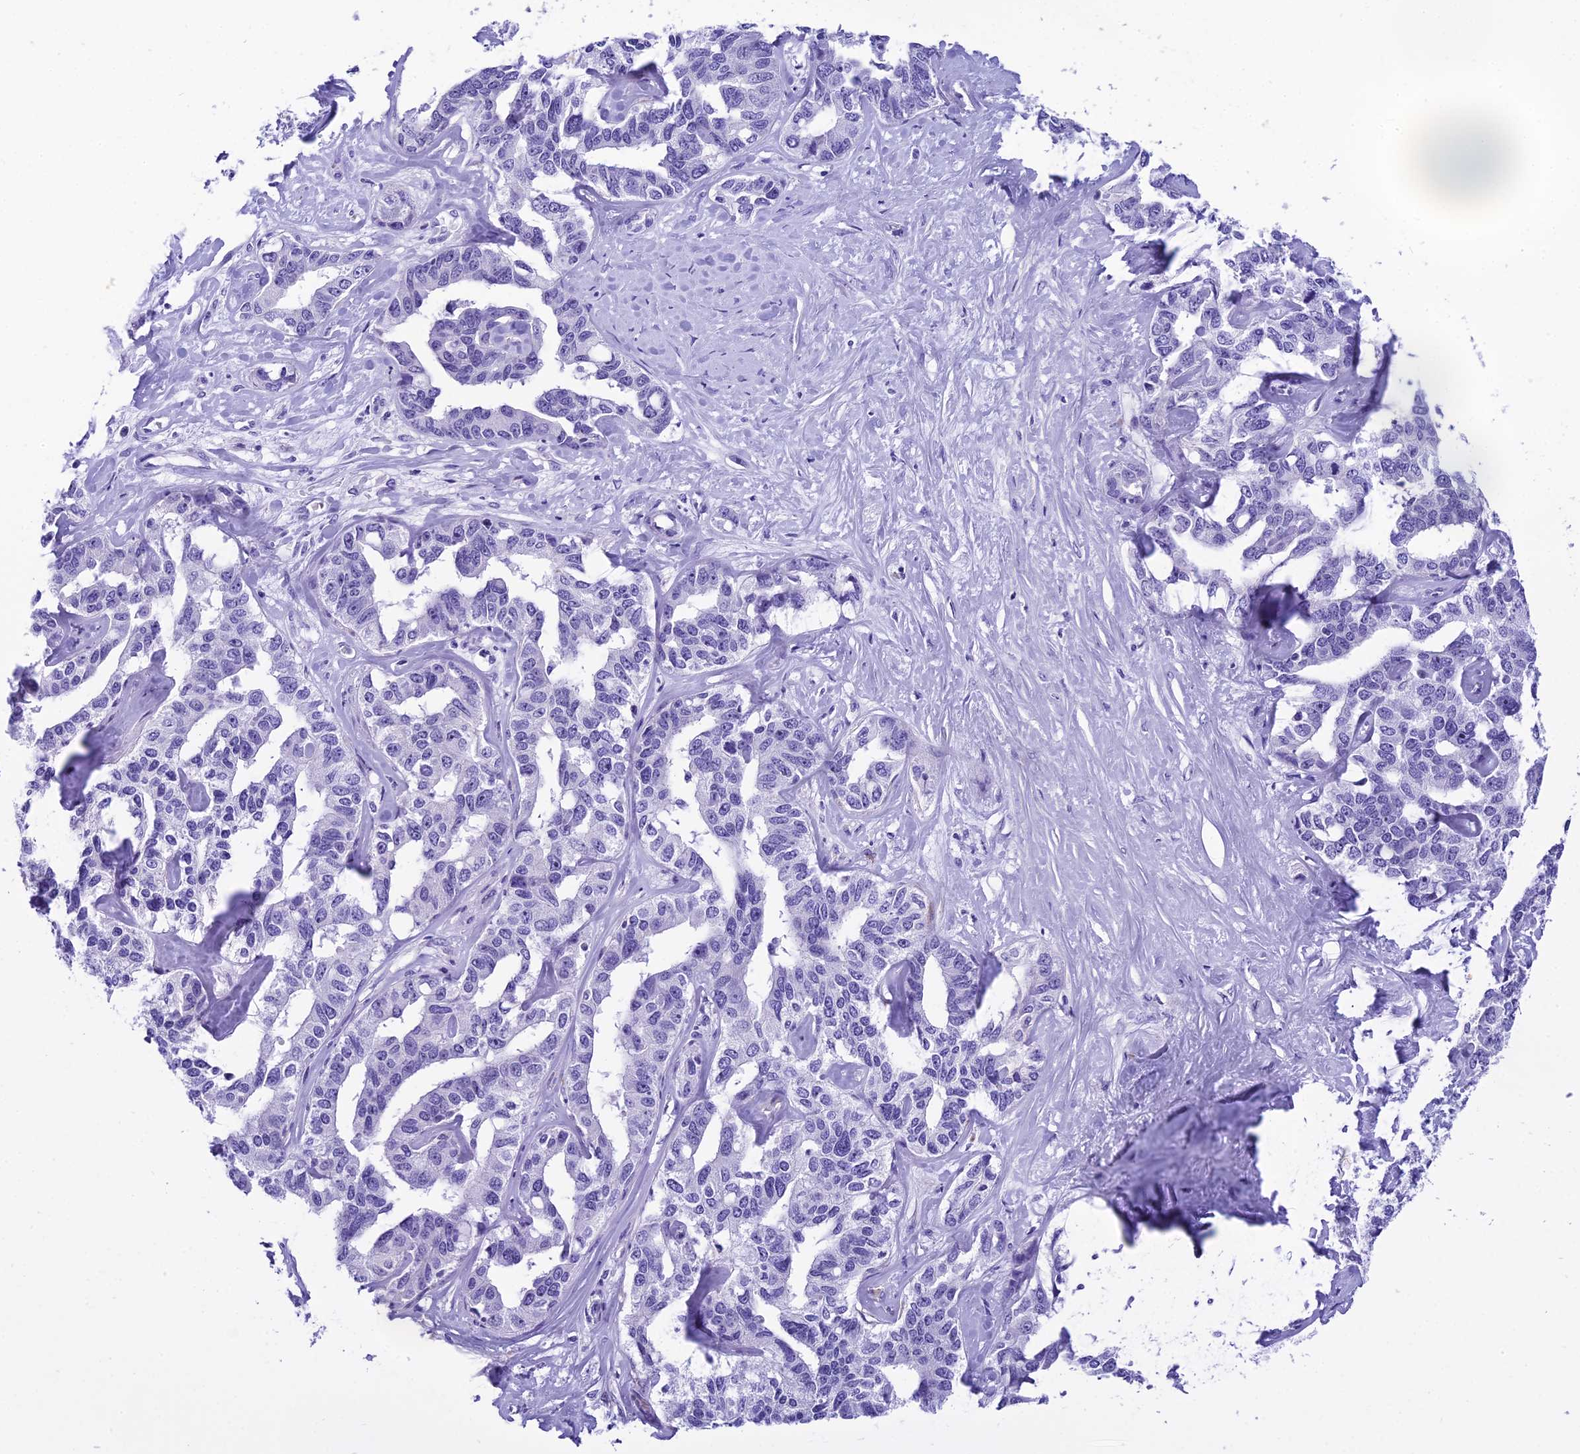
{"staining": {"intensity": "negative", "quantity": "none", "location": "none"}, "tissue": "liver cancer", "cell_type": "Tumor cells", "image_type": "cancer", "snomed": [{"axis": "morphology", "description": "Cholangiocarcinoma"}, {"axis": "topography", "description": "Liver"}], "caption": "Human liver cancer stained for a protein using IHC reveals no staining in tumor cells.", "gene": "KCTD14", "patient": {"sex": "male", "age": 59}}